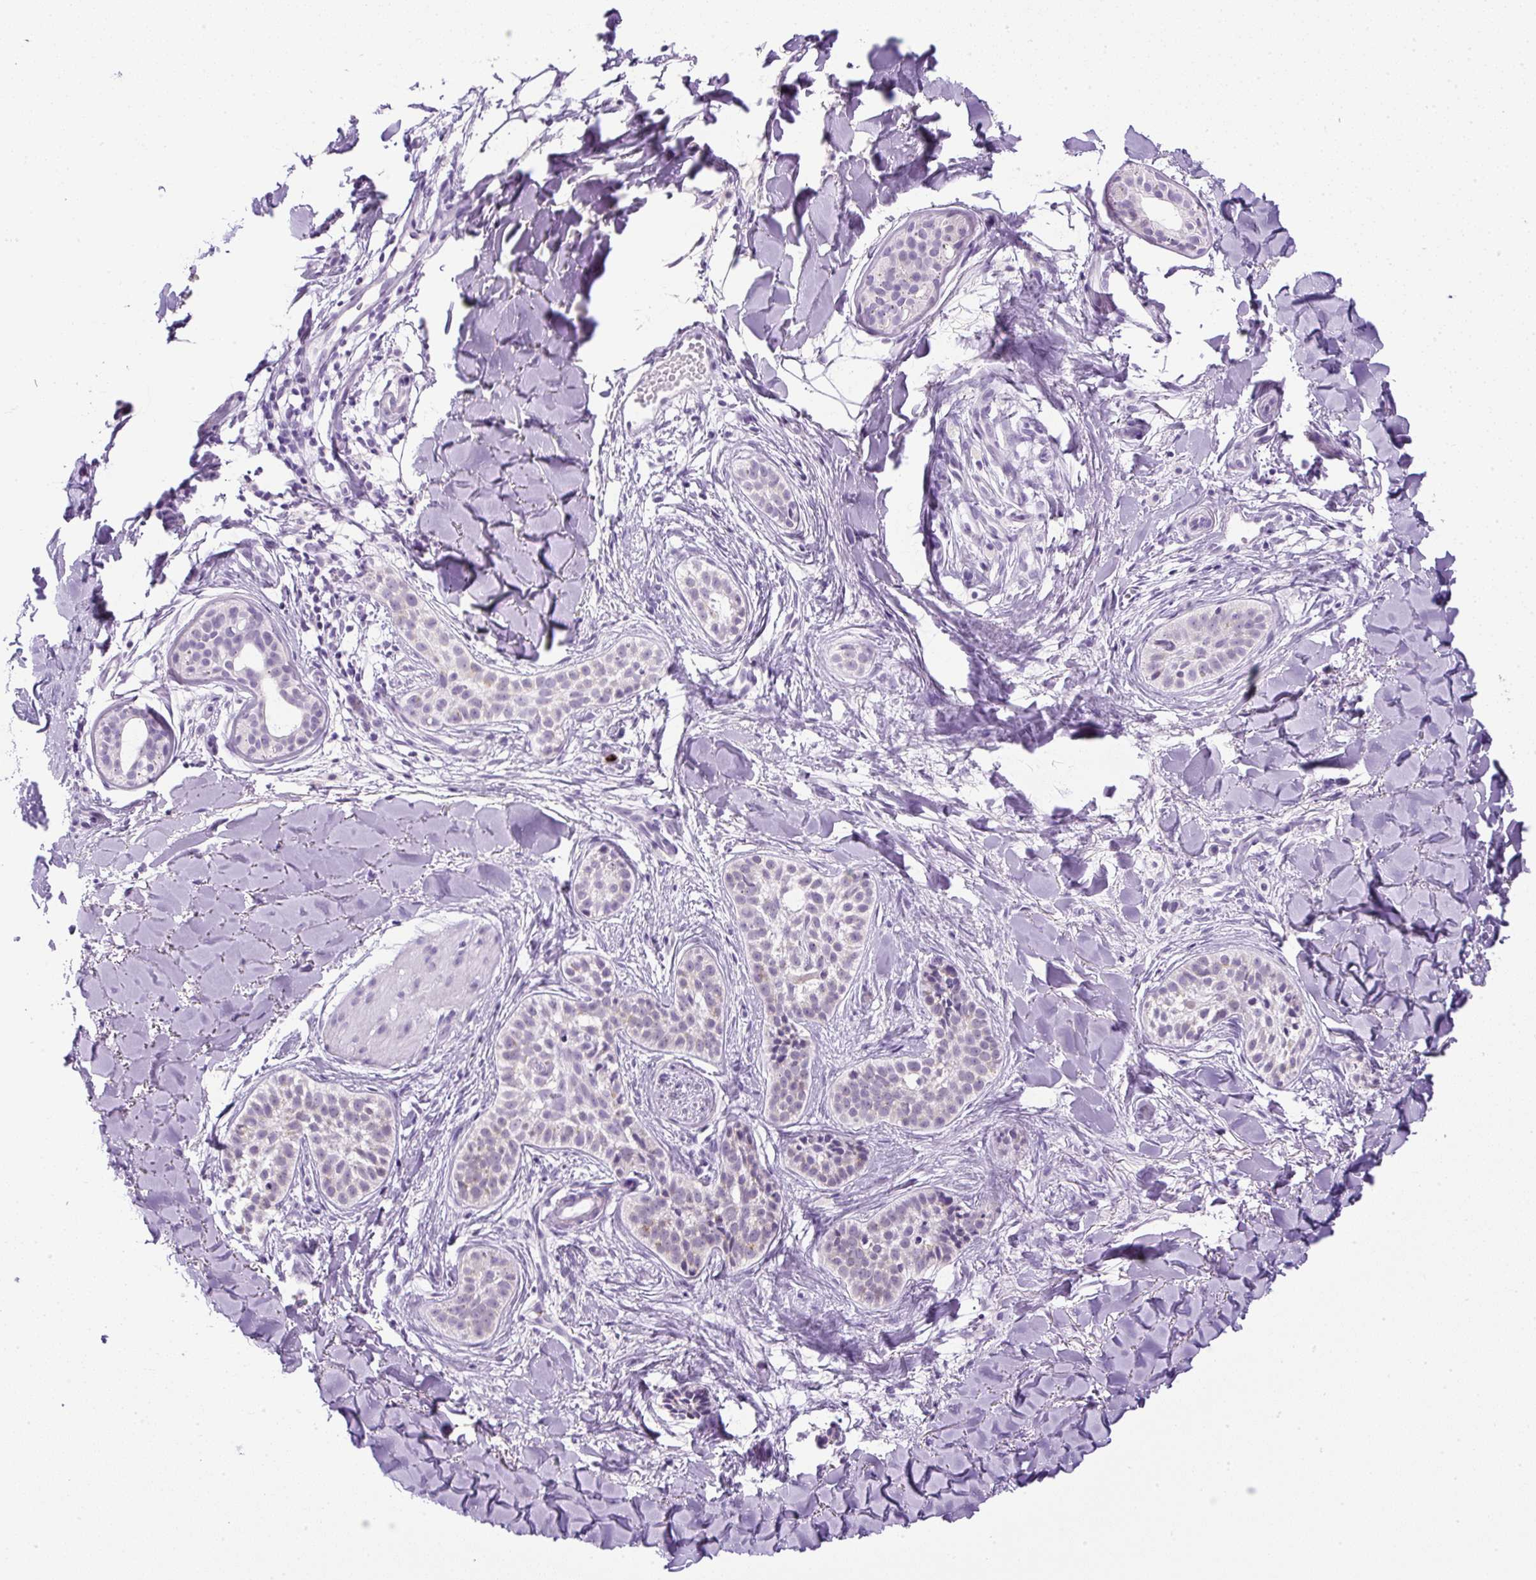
{"staining": {"intensity": "negative", "quantity": "none", "location": "none"}, "tissue": "skin cancer", "cell_type": "Tumor cells", "image_type": "cancer", "snomed": [{"axis": "morphology", "description": "Basal cell carcinoma"}, {"axis": "topography", "description": "Skin"}], "caption": "DAB (3,3'-diaminobenzidine) immunohistochemical staining of skin cancer demonstrates no significant staining in tumor cells. (DAB (3,3'-diaminobenzidine) immunohistochemistry (IHC) with hematoxylin counter stain).", "gene": "RHBDD2", "patient": {"sex": "male", "age": 52}}